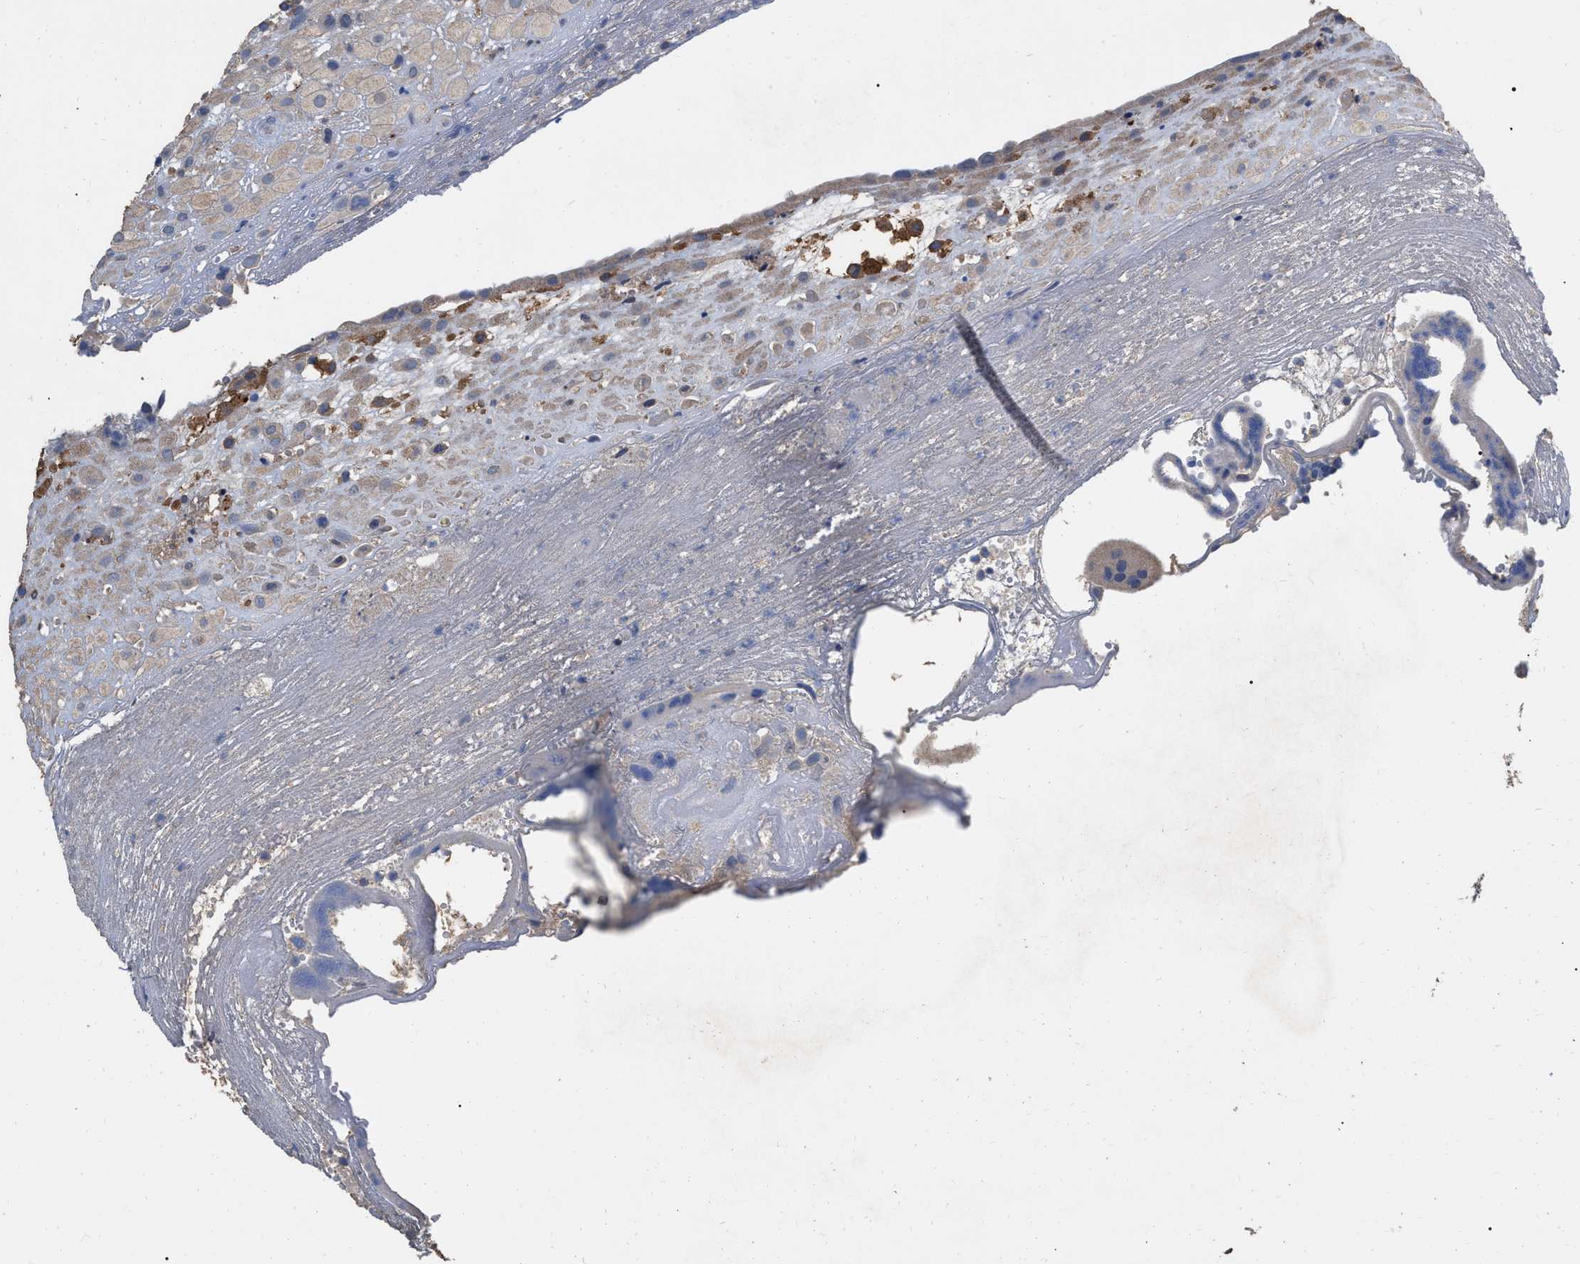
{"staining": {"intensity": "weak", "quantity": ">75%", "location": "cytoplasmic/membranous"}, "tissue": "placenta", "cell_type": "Decidual cells", "image_type": "normal", "snomed": [{"axis": "morphology", "description": "Normal tissue, NOS"}, {"axis": "topography", "description": "Placenta"}], "caption": "Weak cytoplasmic/membranous protein staining is seen in approximately >75% of decidual cells in placenta. The staining is performed using DAB brown chromogen to label protein expression. The nuclei are counter-stained blue using hematoxylin.", "gene": "GPR179", "patient": {"sex": "female", "age": 18}}